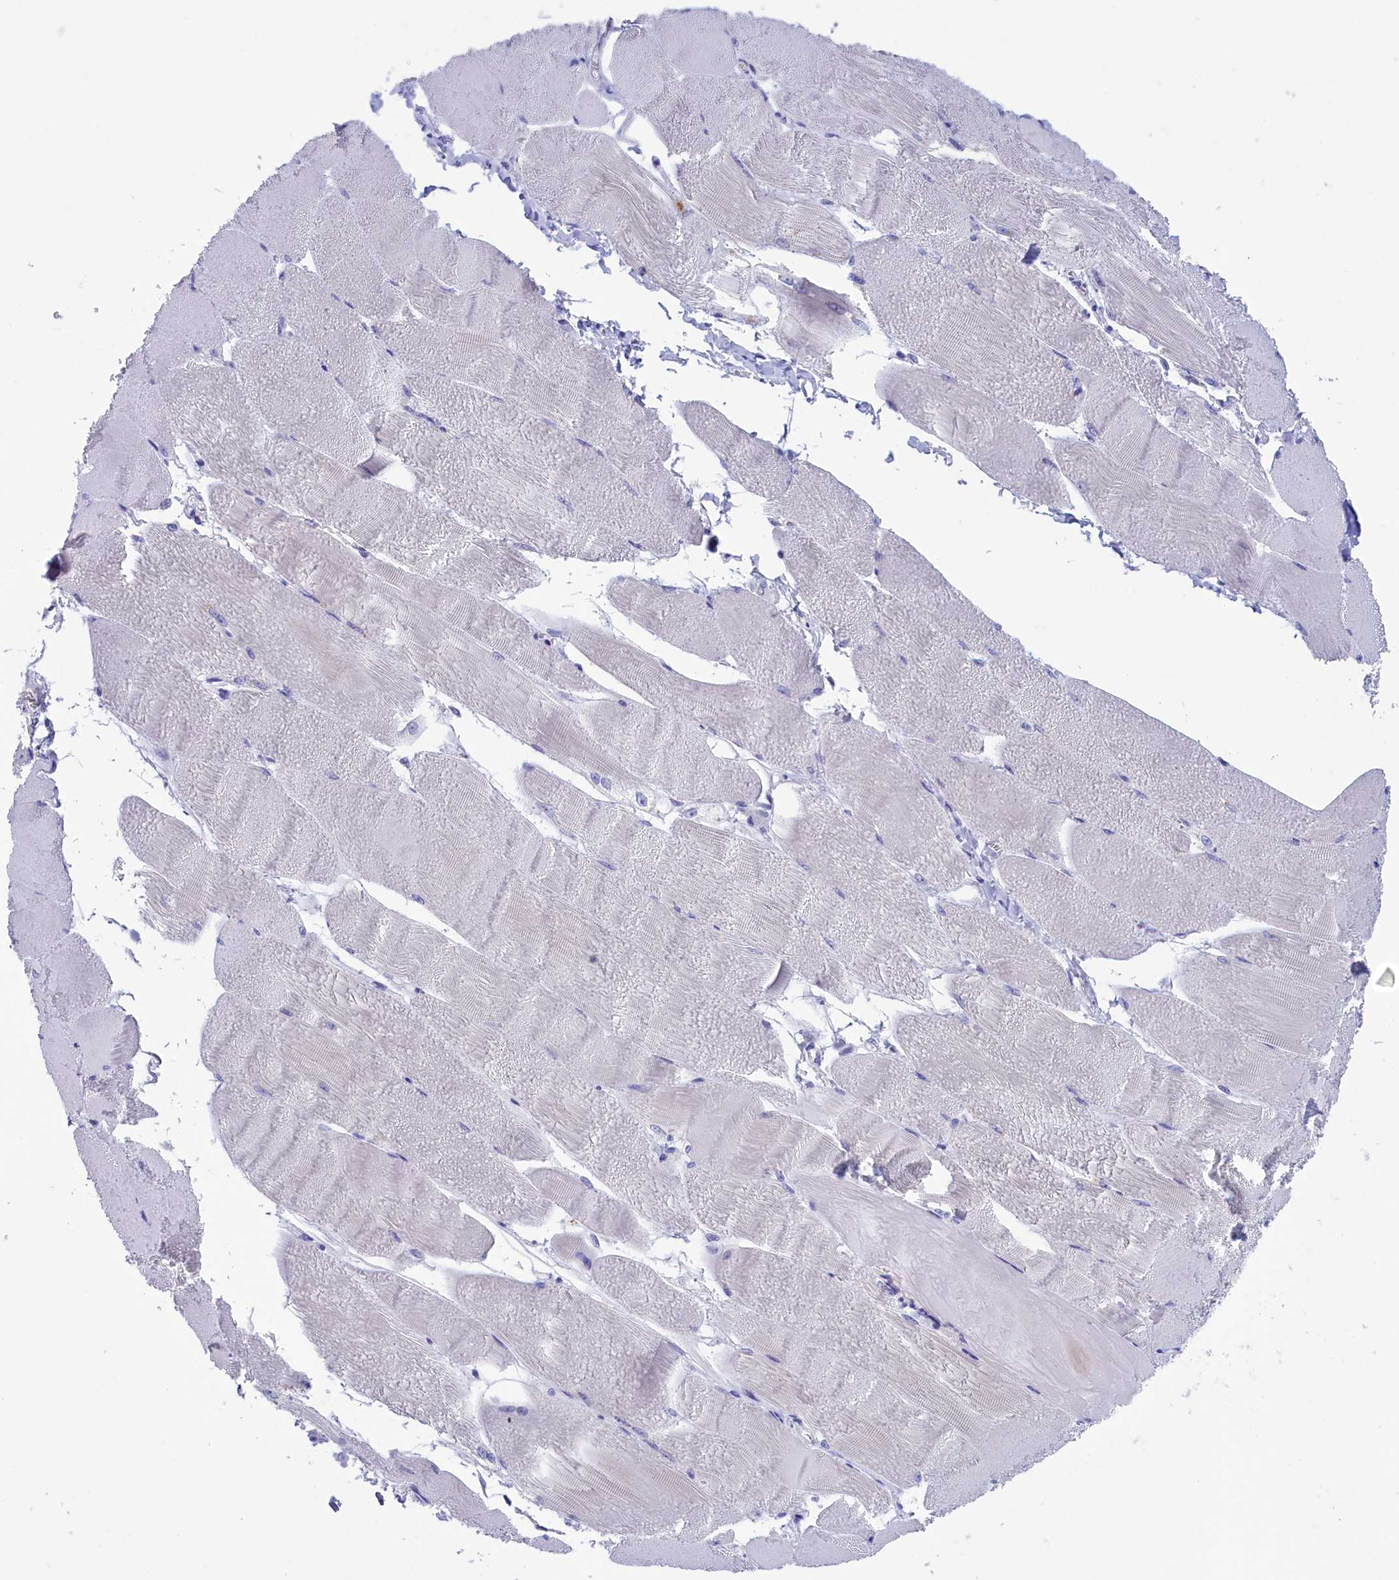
{"staining": {"intensity": "negative", "quantity": "none", "location": "none"}, "tissue": "skeletal muscle", "cell_type": "Myocytes", "image_type": "normal", "snomed": [{"axis": "morphology", "description": "Normal tissue, NOS"}, {"axis": "morphology", "description": "Basal cell carcinoma"}, {"axis": "topography", "description": "Skeletal muscle"}], "caption": "This is a histopathology image of IHC staining of normal skeletal muscle, which shows no positivity in myocytes.", "gene": "VPS35L", "patient": {"sex": "female", "age": 64}}